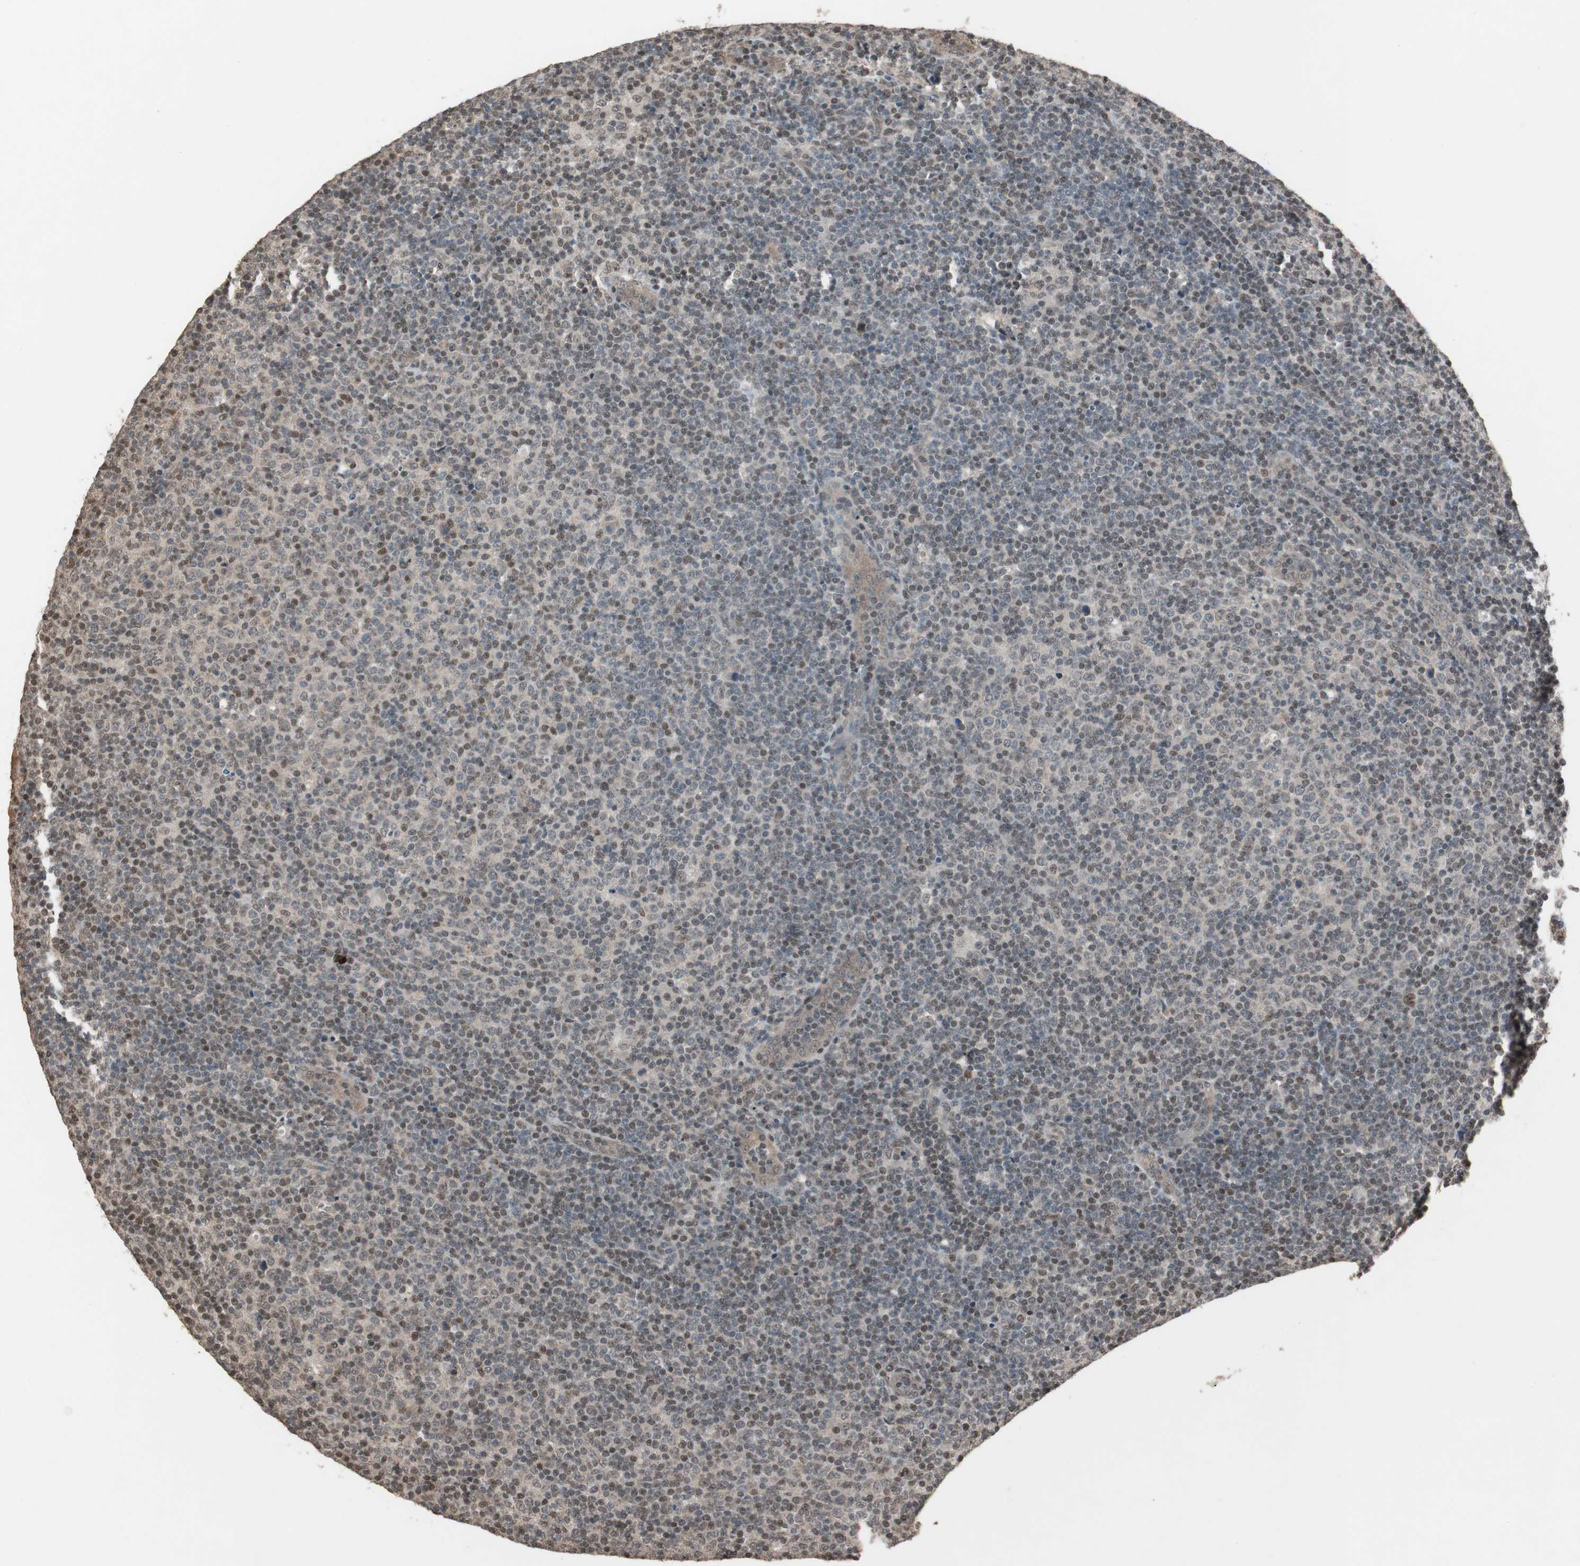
{"staining": {"intensity": "weak", "quantity": "<25%", "location": "nuclear"}, "tissue": "lymphoma", "cell_type": "Tumor cells", "image_type": "cancer", "snomed": [{"axis": "morphology", "description": "Malignant lymphoma, non-Hodgkin's type, Low grade"}, {"axis": "topography", "description": "Lymph node"}], "caption": "DAB immunohistochemical staining of human lymphoma reveals no significant staining in tumor cells.", "gene": "DRAP1", "patient": {"sex": "male", "age": 70}}